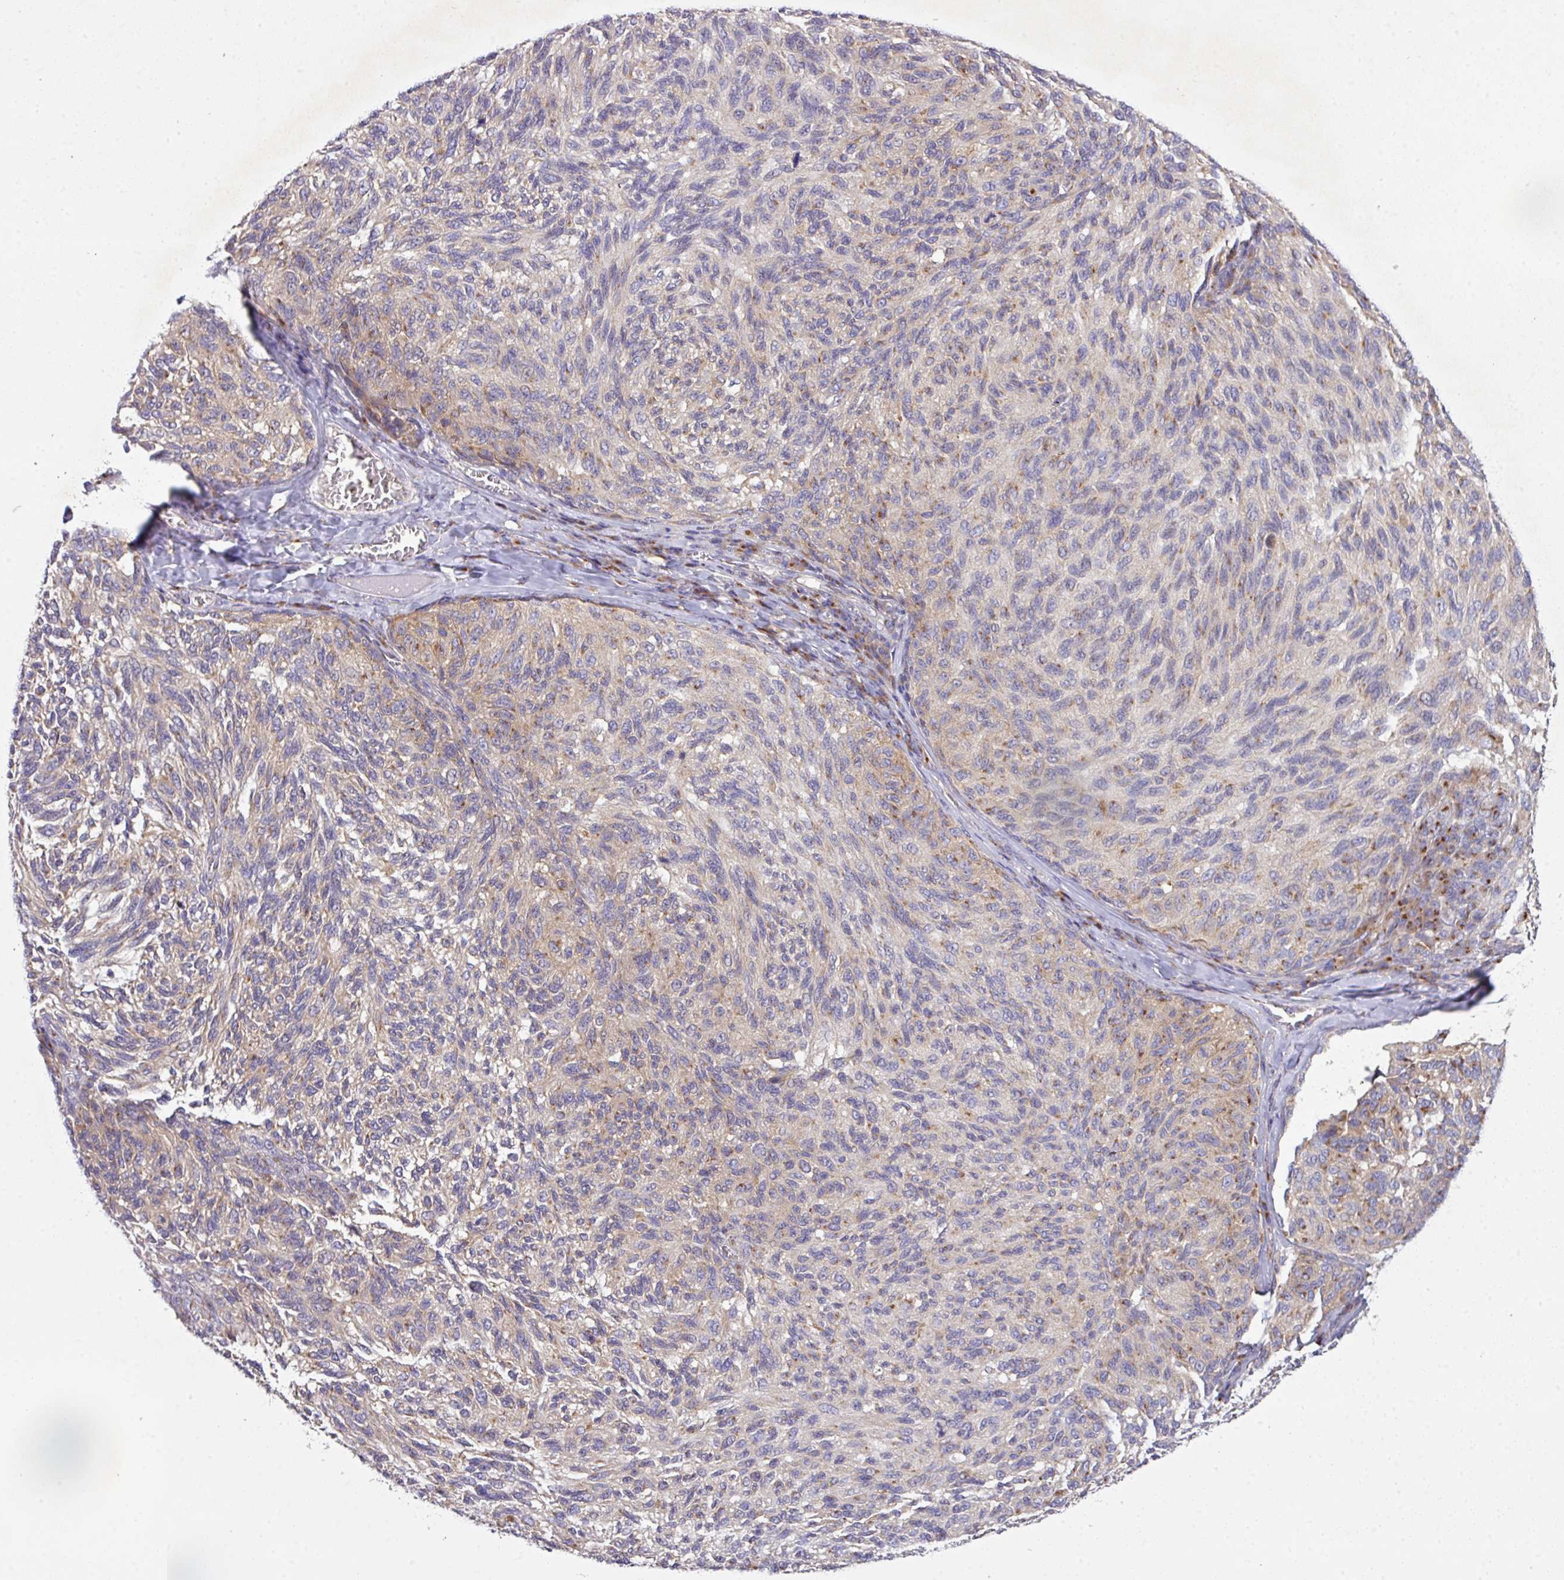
{"staining": {"intensity": "weak", "quantity": "25%-75%", "location": "cytoplasmic/membranous"}, "tissue": "melanoma", "cell_type": "Tumor cells", "image_type": "cancer", "snomed": [{"axis": "morphology", "description": "Malignant melanoma, NOS"}, {"axis": "topography", "description": "Skin"}], "caption": "High-magnification brightfield microscopy of melanoma stained with DAB (3,3'-diaminobenzidine) (brown) and counterstained with hematoxylin (blue). tumor cells exhibit weak cytoplasmic/membranous staining is seen in about25%-75% of cells.", "gene": "VTI1A", "patient": {"sex": "female", "age": 73}}